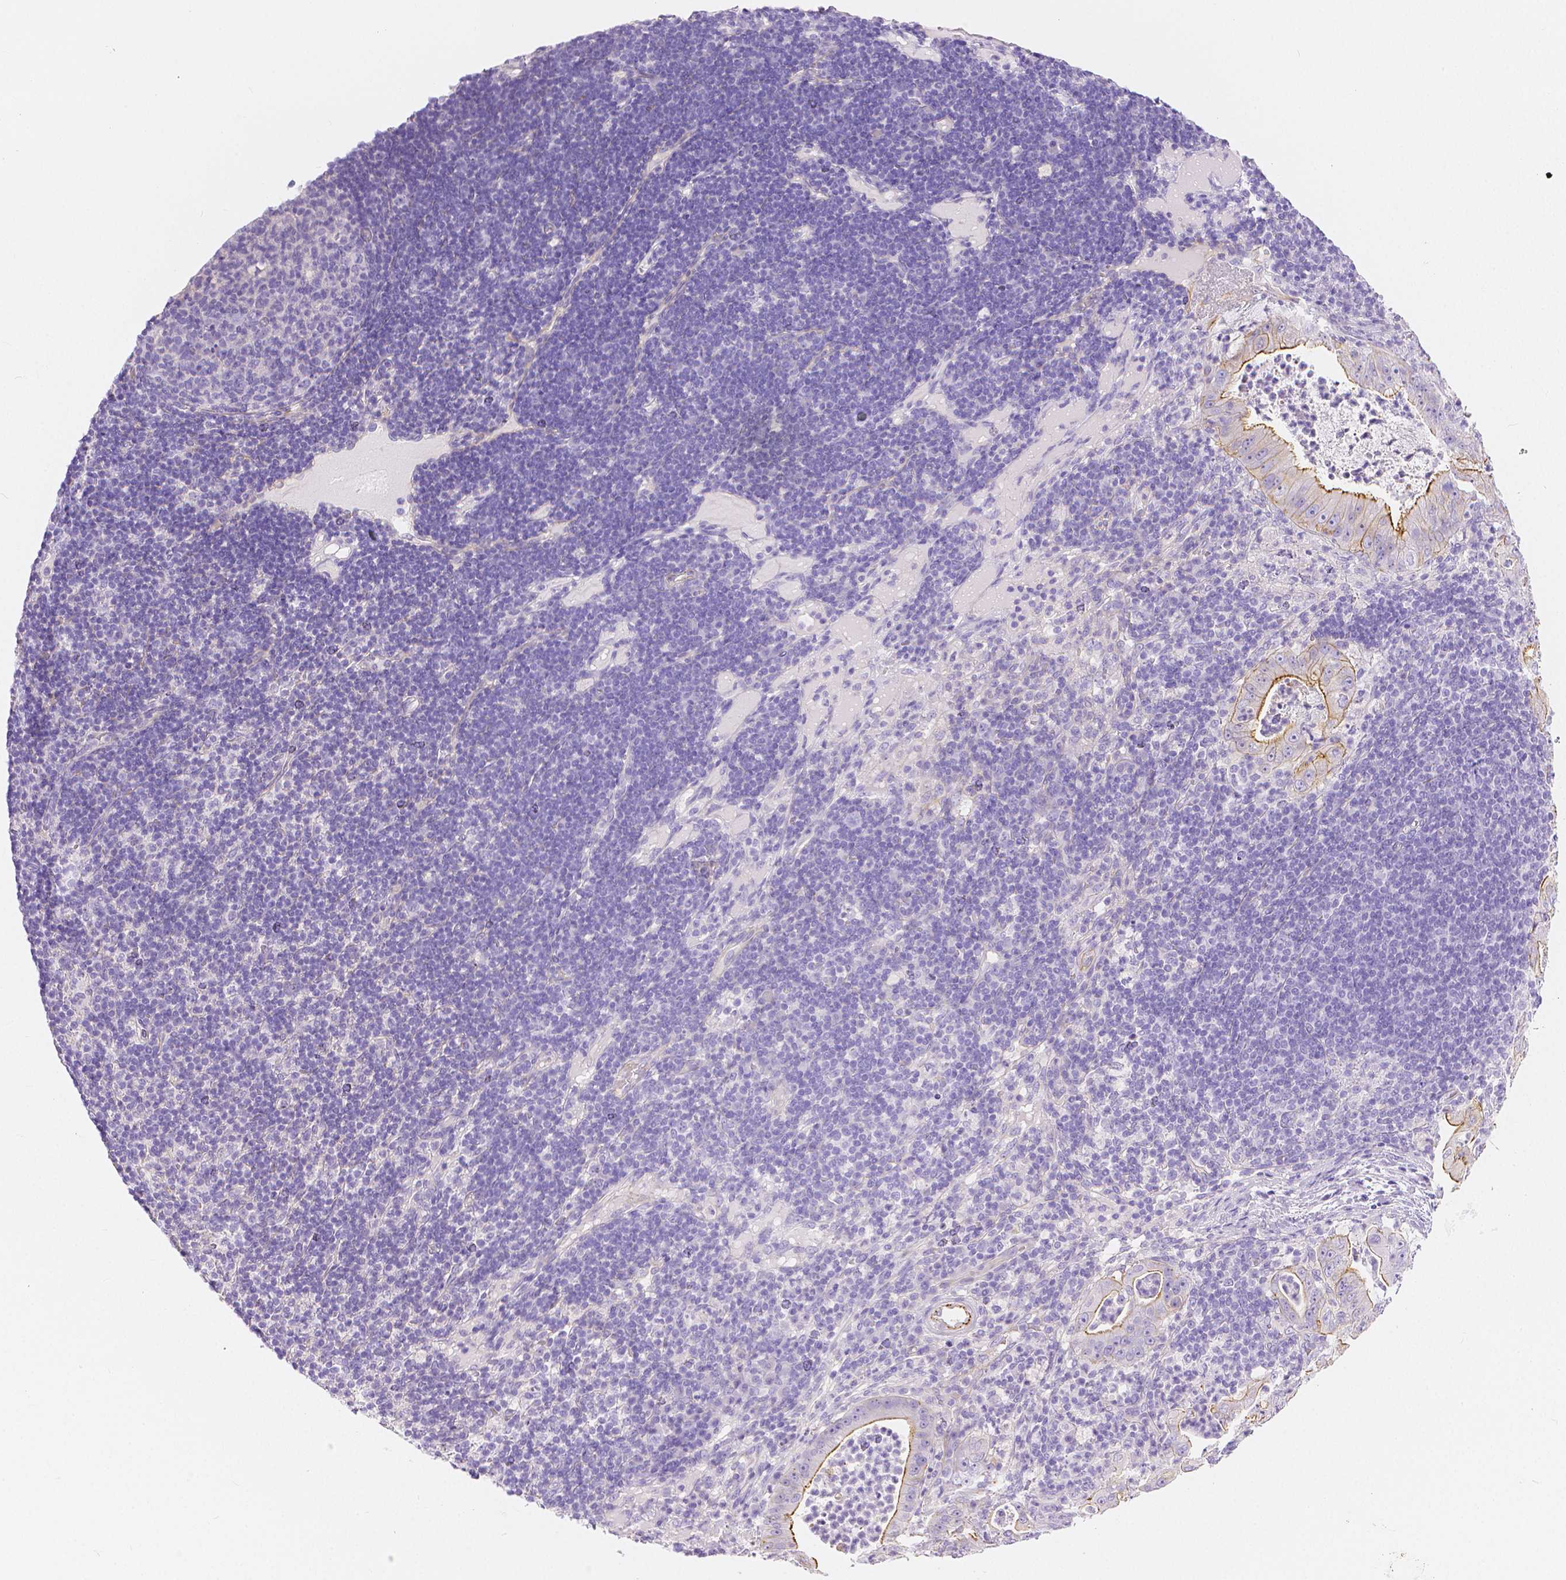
{"staining": {"intensity": "moderate", "quantity": "<25%", "location": "cytoplasmic/membranous"}, "tissue": "pancreatic cancer", "cell_type": "Tumor cells", "image_type": "cancer", "snomed": [{"axis": "morphology", "description": "Adenocarcinoma, NOS"}, {"axis": "topography", "description": "Pancreas"}], "caption": "IHC histopathology image of neoplastic tissue: pancreatic cancer (adenocarcinoma) stained using immunohistochemistry (IHC) demonstrates low levels of moderate protein expression localized specifically in the cytoplasmic/membranous of tumor cells, appearing as a cytoplasmic/membranous brown color.", "gene": "SLC27A5", "patient": {"sex": "male", "age": 71}}